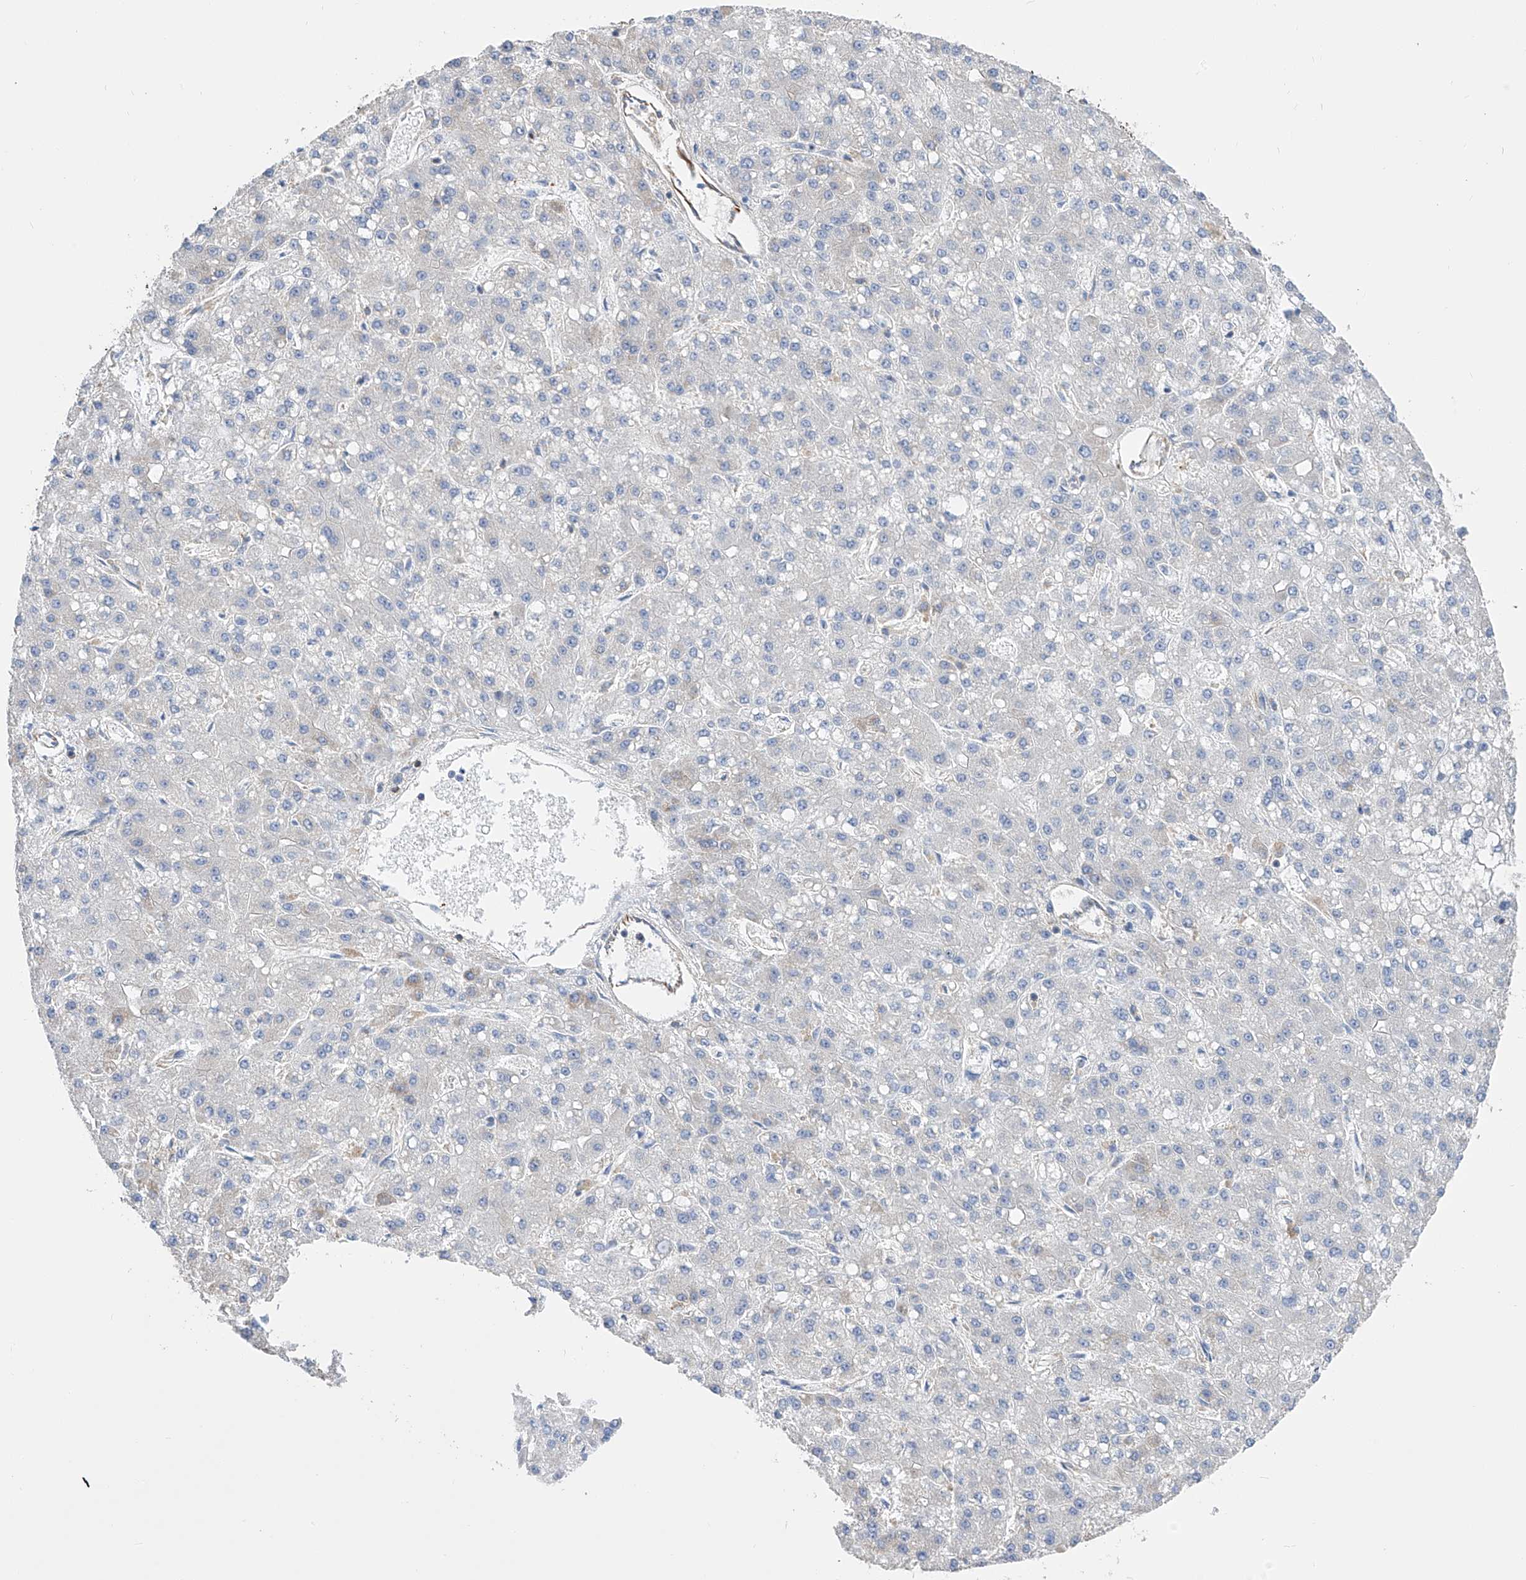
{"staining": {"intensity": "negative", "quantity": "none", "location": "none"}, "tissue": "liver cancer", "cell_type": "Tumor cells", "image_type": "cancer", "snomed": [{"axis": "morphology", "description": "Carcinoma, Hepatocellular, NOS"}, {"axis": "topography", "description": "Liver"}], "caption": "DAB (3,3'-diaminobenzidine) immunohistochemical staining of hepatocellular carcinoma (liver) displays no significant expression in tumor cells.", "gene": "NFATC4", "patient": {"sex": "male", "age": 67}}